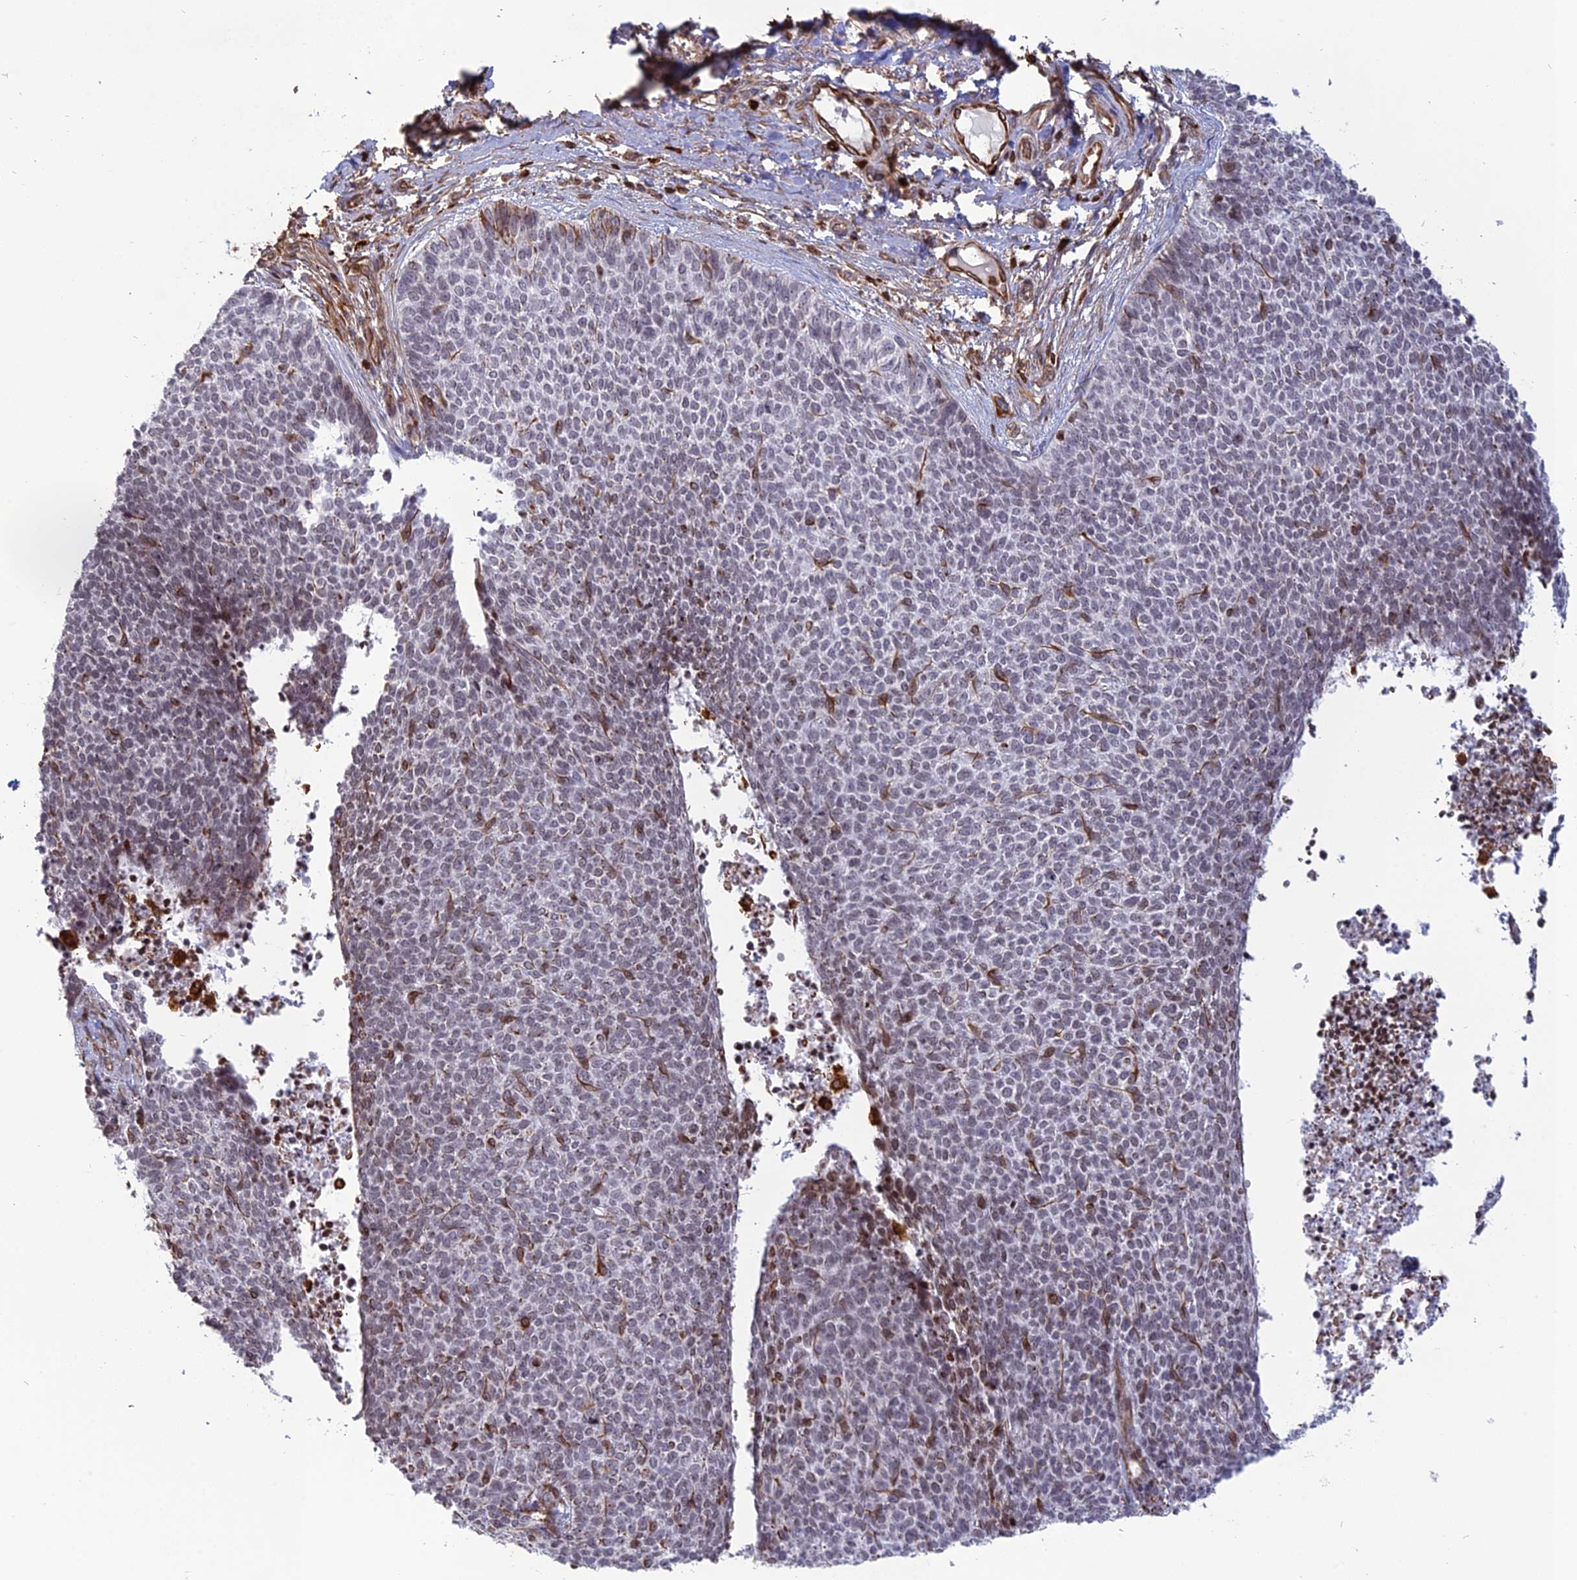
{"staining": {"intensity": "negative", "quantity": "none", "location": "none"}, "tissue": "skin cancer", "cell_type": "Tumor cells", "image_type": "cancer", "snomed": [{"axis": "morphology", "description": "Basal cell carcinoma"}, {"axis": "topography", "description": "Skin"}], "caption": "A photomicrograph of human skin basal cell carcinoma is negative for staining in tumor cells.", "gene": "APOBR", "patient": {"sex": "female", "age": 84}}